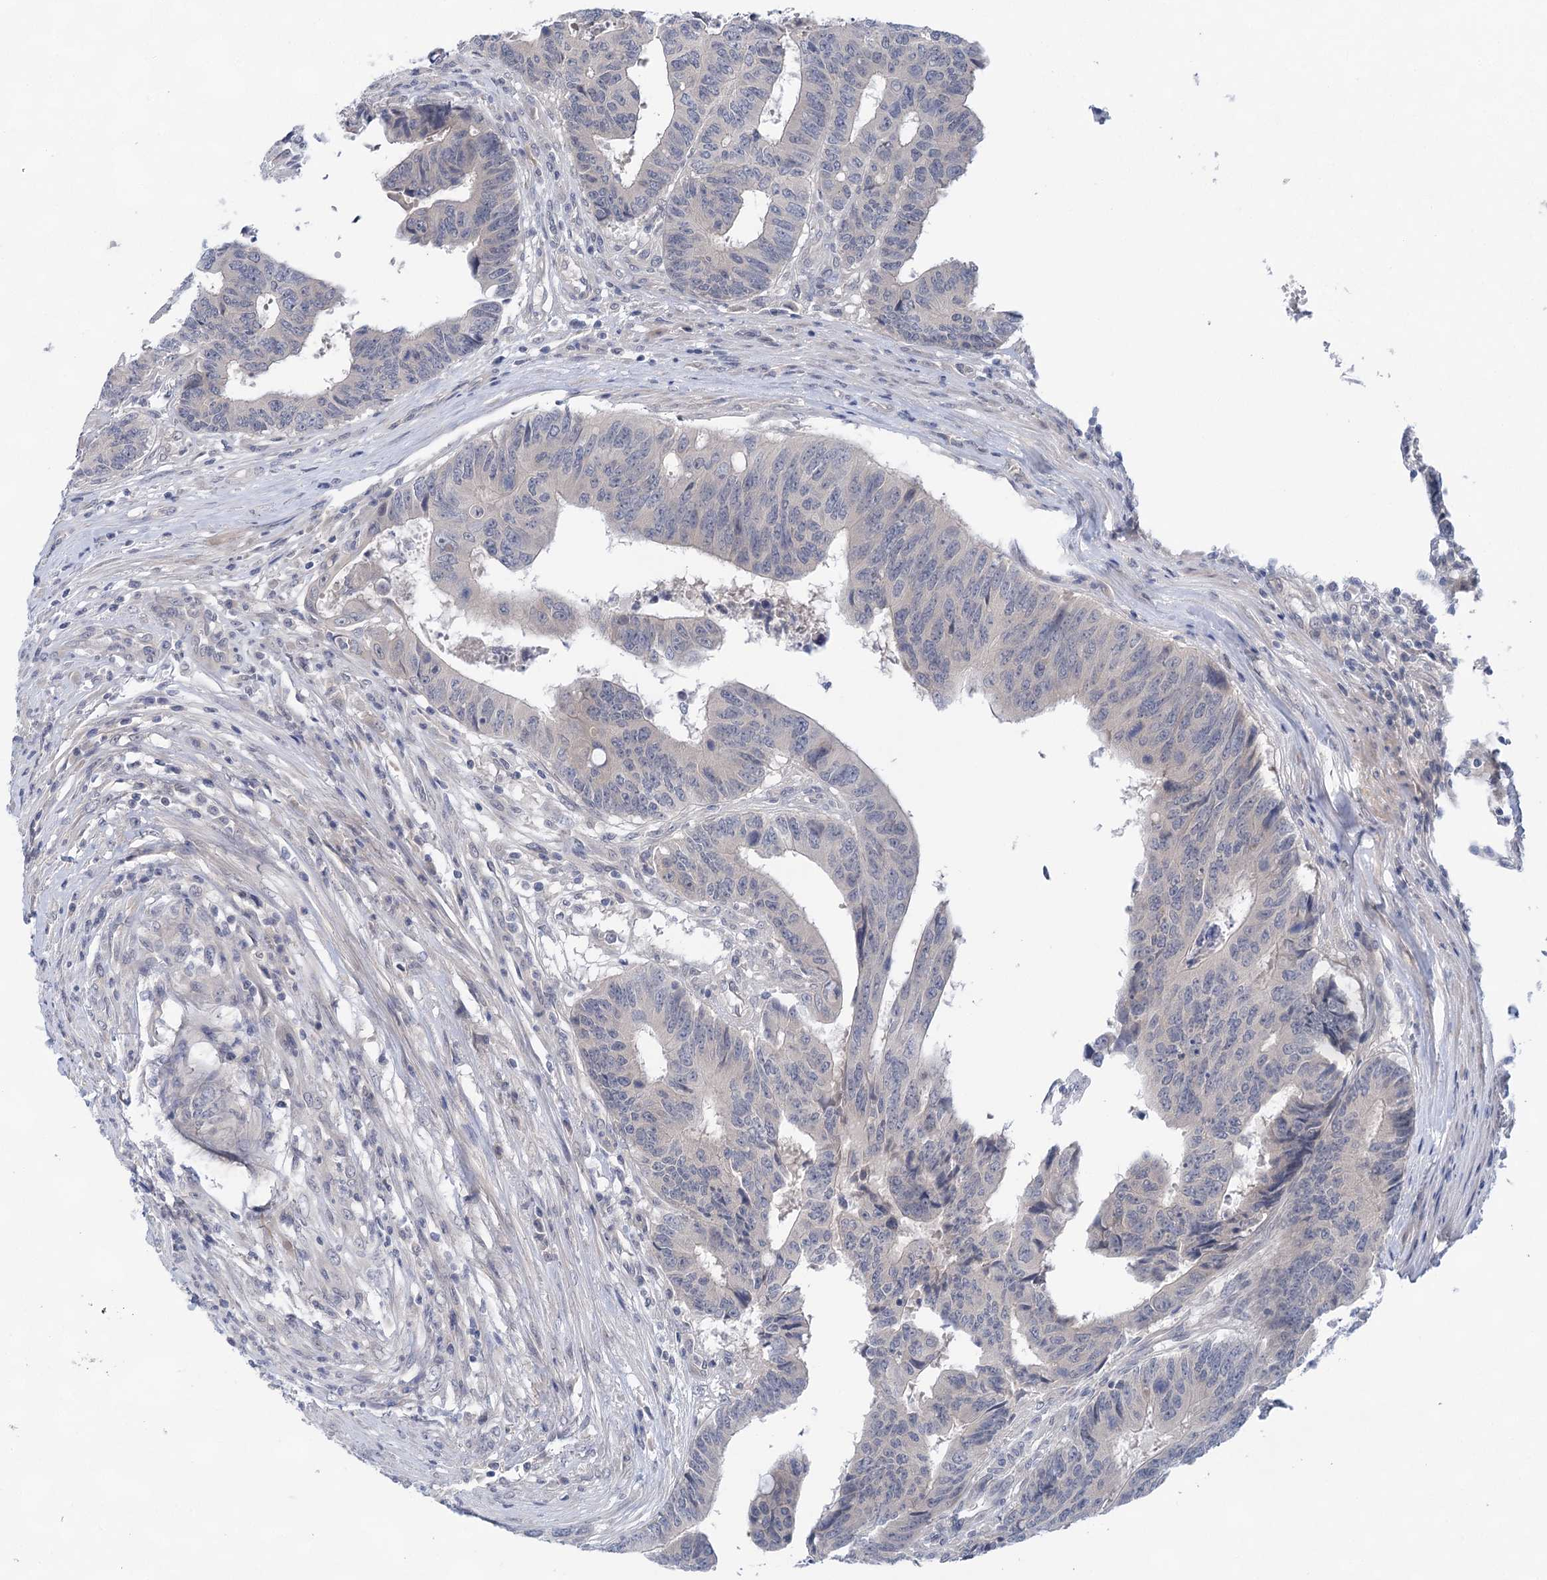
{"staining": {"intensity": "negative", "quantity": "none", "location": "none"}, "tissue": "colorectal cancer", "cell_type": "Tumor cells", "image_type": "cancer", "snomed": [{"axis": "morphology", "description": "Adenocarcinoma, NOS"}, {"axis": "topography", "description": "Rectum"}], "caption": "The immunohistochemistry (IHC) histopathology image has no significant expression in tumor cells of colorectal cancer (adenocarcinoma) tissue. The staining was performed using DAB to visualize the protein expression in brown, while the nuclei were stained in blue with hematoxylin (Magnification: 20x).", "gene": "LALBA", "patient": {"sex": "male", "age": 84}}